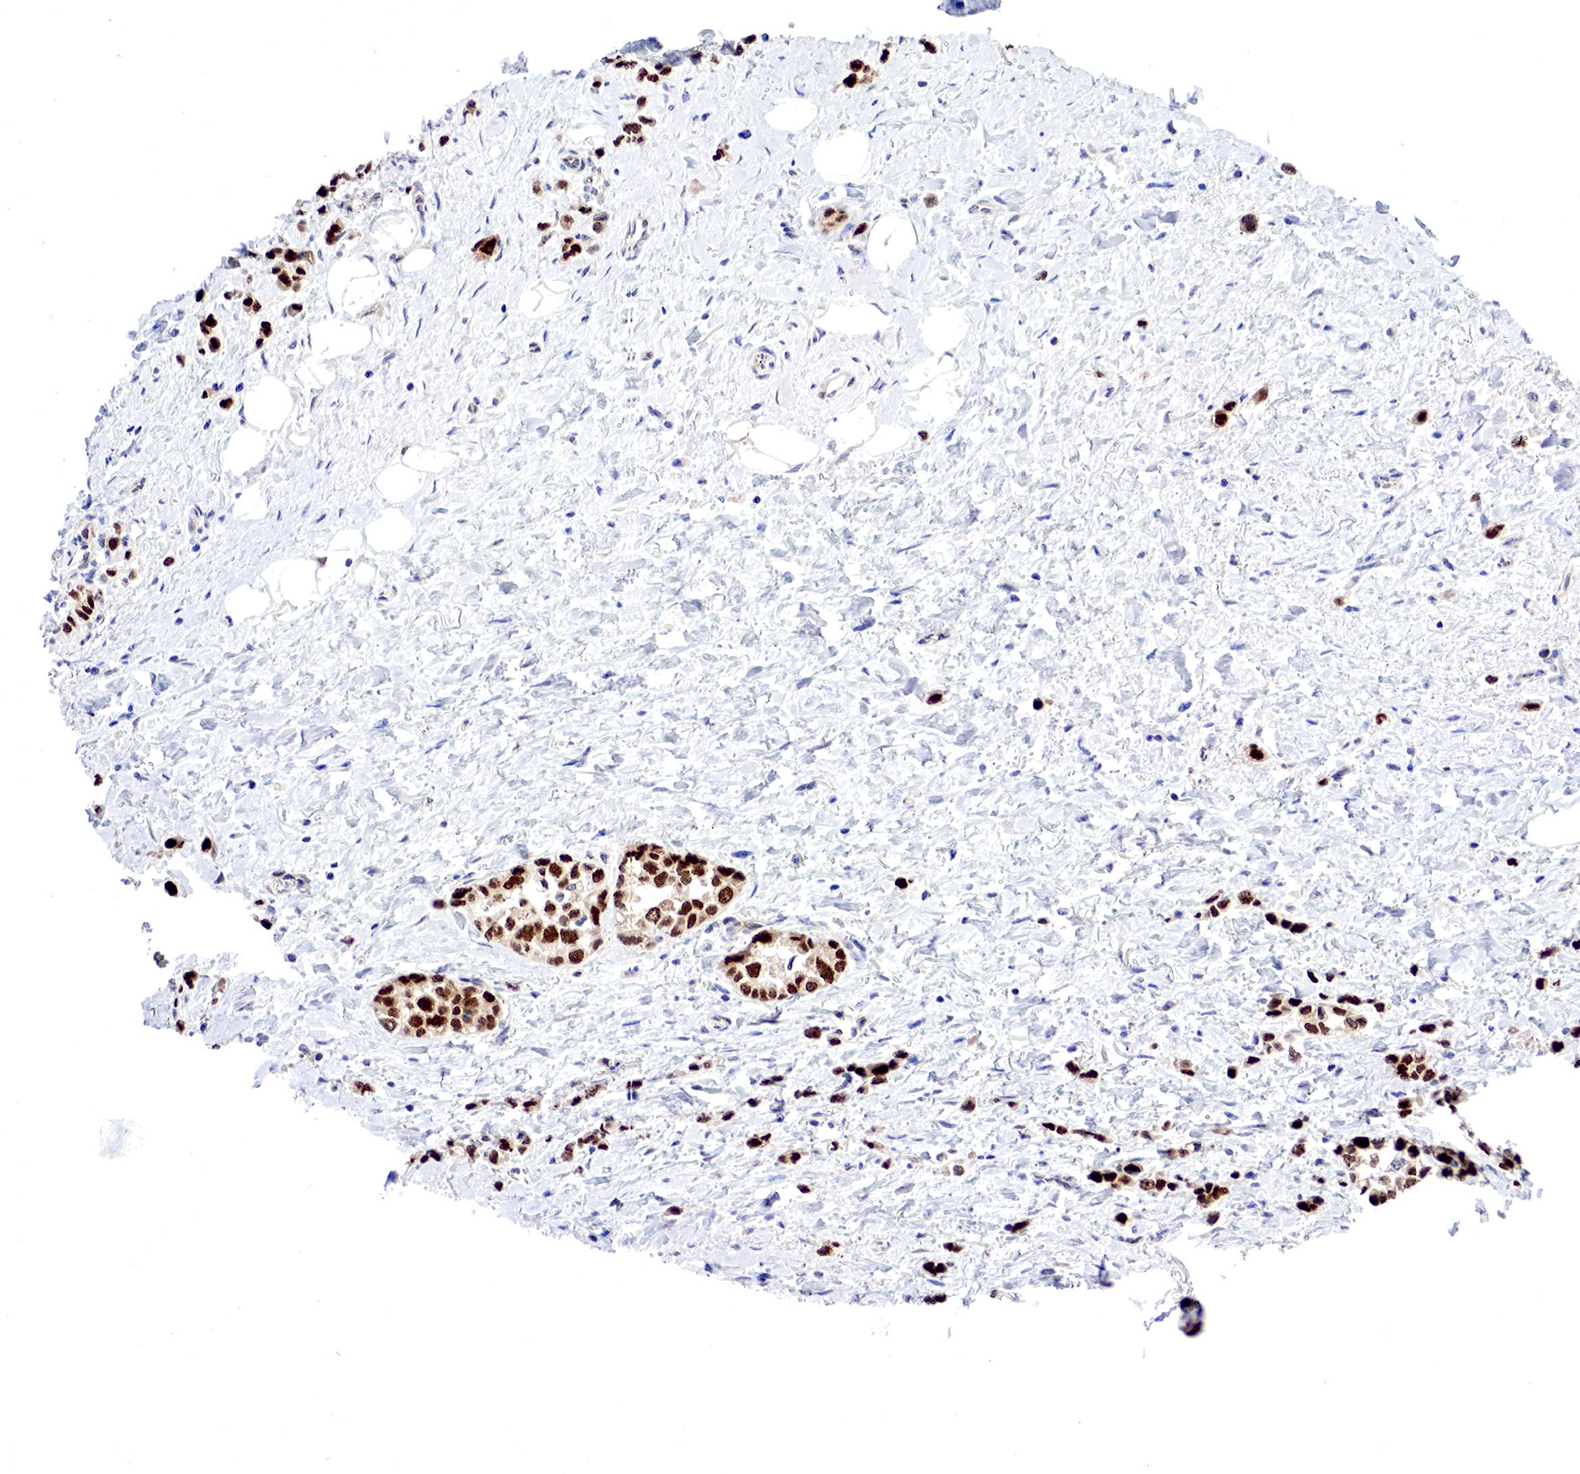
{"staining": {"intensity": "strong", "quantity": ">75%", "location": "cytoplasmic/membranous,nuclear"}, "tissue": "stomach cancer", "cell_type": "Tumor cells", "image_type": "cancer", "snomed": [{"axis": "morphology", "description": "Adenocarcinoma, NOS"}, {"axis": "topography", "description": "Stomach, upper"}], "caption": "This is a micrograph of immunohistochemistry staining of stomach cancer, which shows strong staining in the cytoplasmic/membranous and nuclear of tumor cells.", "gene": "PABIR2", "patient": {"sex": "male", "age": 76}}